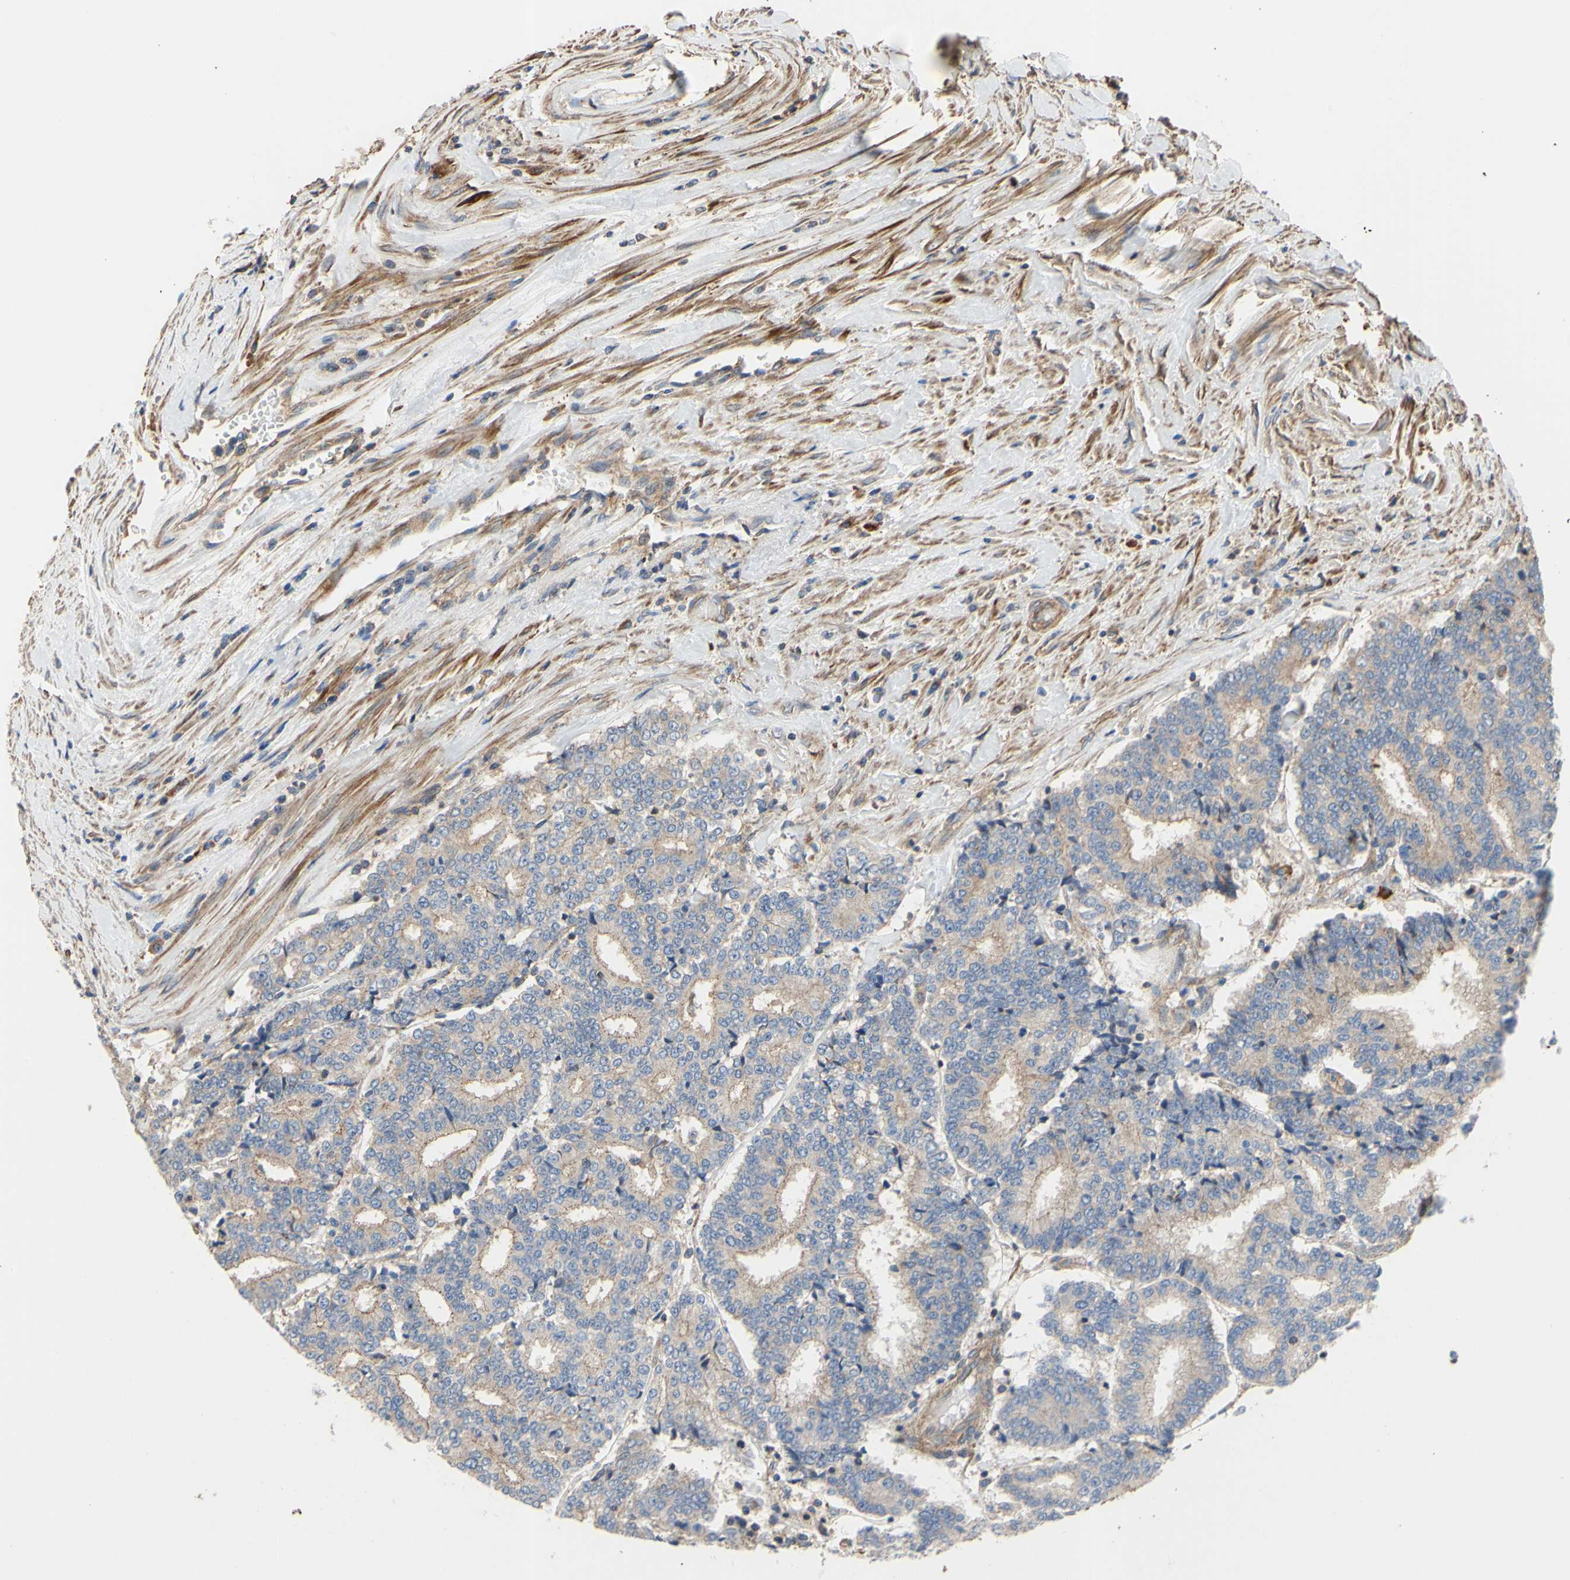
{"staining": {"intensity": "moderate", "quantity": ">75%", "location": "cytoplasmic/membranous"}, "tissue": "prostate cancer", "cell_type": "Tumor cells", "image_type": "cancer", "snomed": [{"axis": "morphology", "description": "Normal tissue, NOS"}, {"axis": "morphology", "description": "Adenocarcinoma, High grade"}, {"axis": "topography", "description": "Prostate"}, {"axis": "topography", "description": "Seminal veicle"}], "caption": "Brown immunohistochemical staining in adenocarcinoma (high-grade) (prostate) reveals moderate cytoplasmic/membranous staining in about >75% of tumor cells.", "gene": "BECN1", "patient": {"sex": "male", "age": 55}}